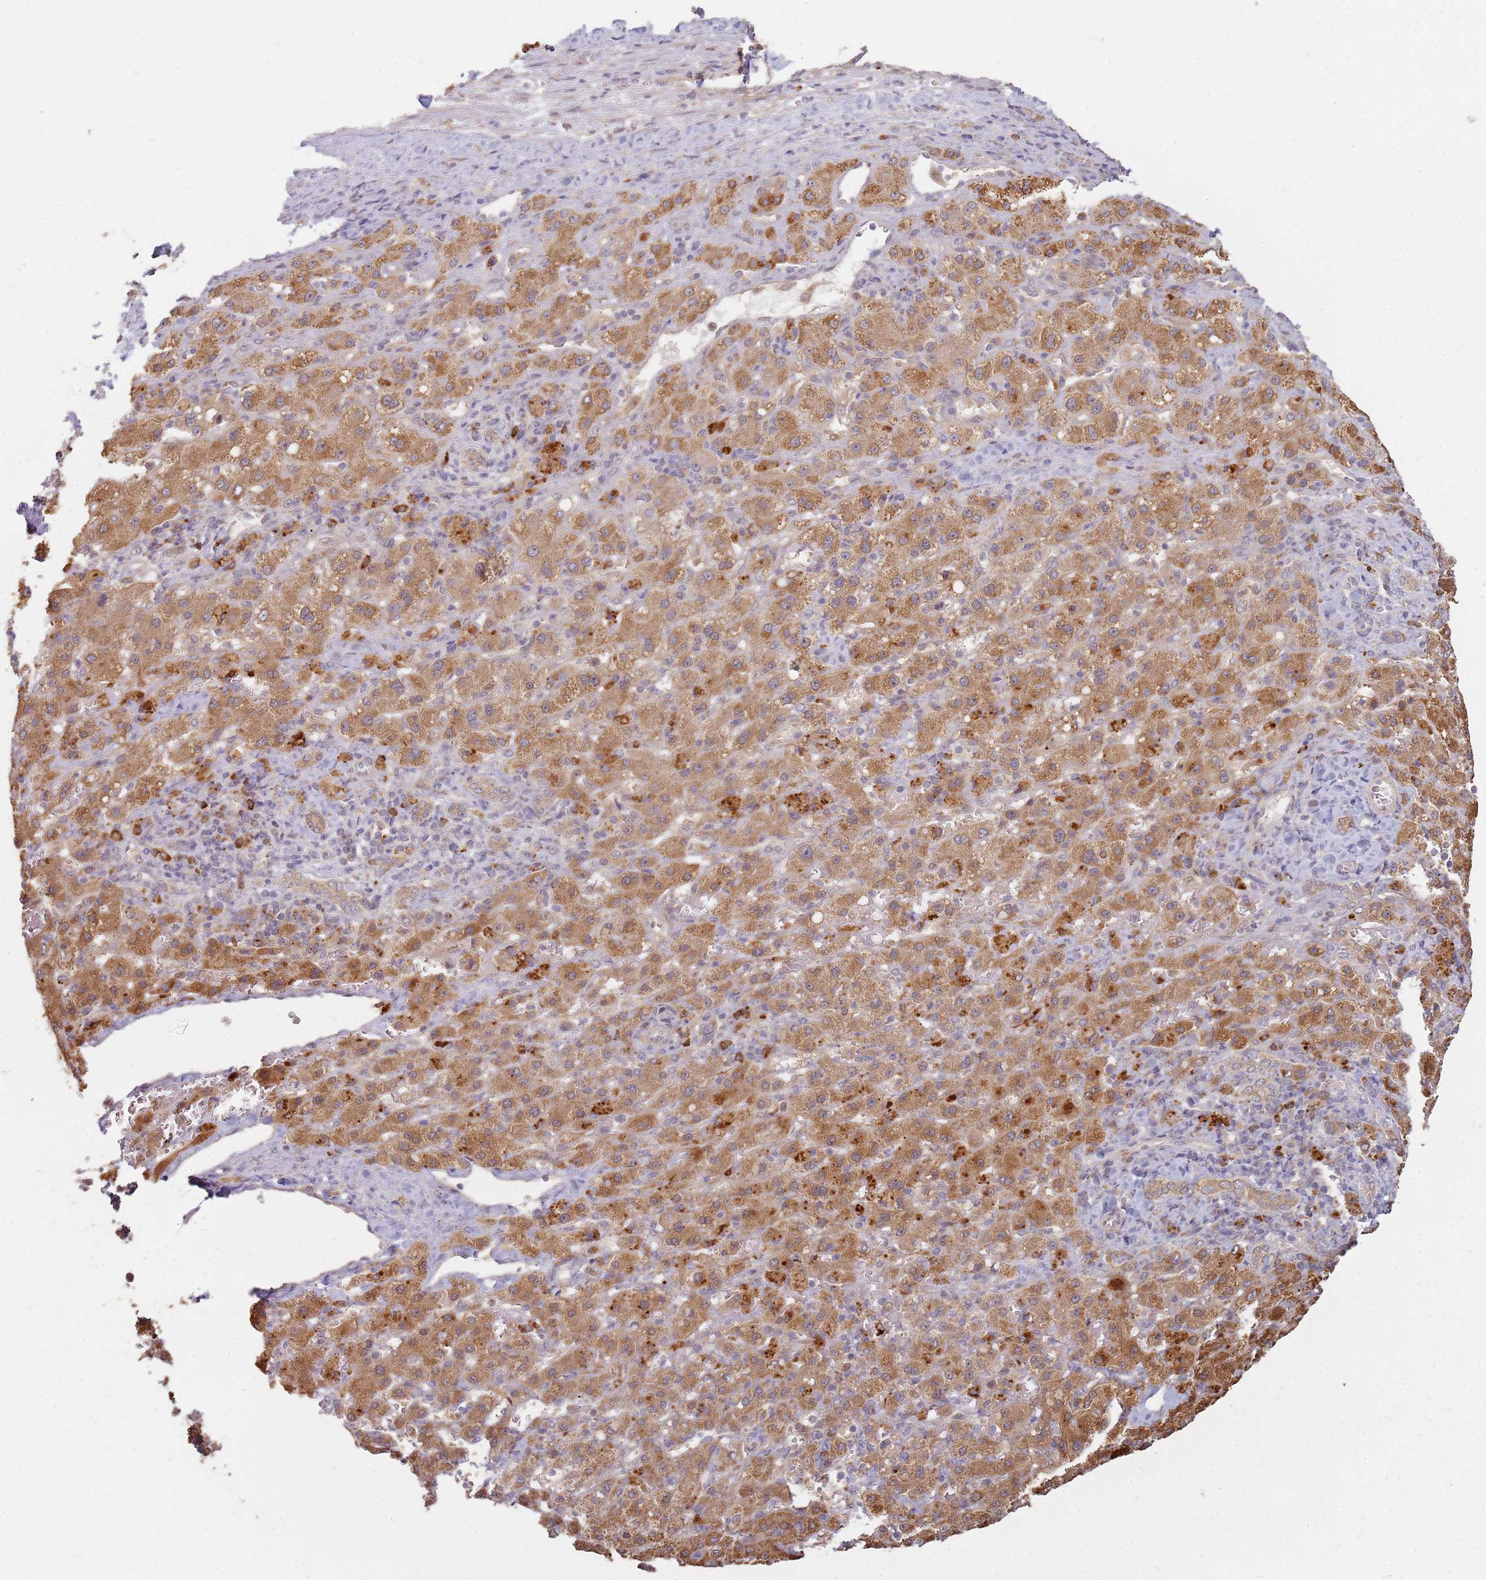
{"staining": {"intensity": "moderate", "quantity": ">75%", "location": "cytoplasmic/membranous"}, "tissue": "liver cancer", "cell_type": "Tumor cells", "image_type": "cancer", "snomed": [{"axis": "morphology", "description": "Carcinoma, Hepatocellular, NOS"}, {"axis": "topography", "description": "Liver"}], "caption": "Liver cancer stained for a protein (brown) displays moderate cytoplasmic/membranous positive positivity in approximately >75% of tumor cells.", "gene": "MPEG1", "patient": {"sex": "female", "age": 58}}